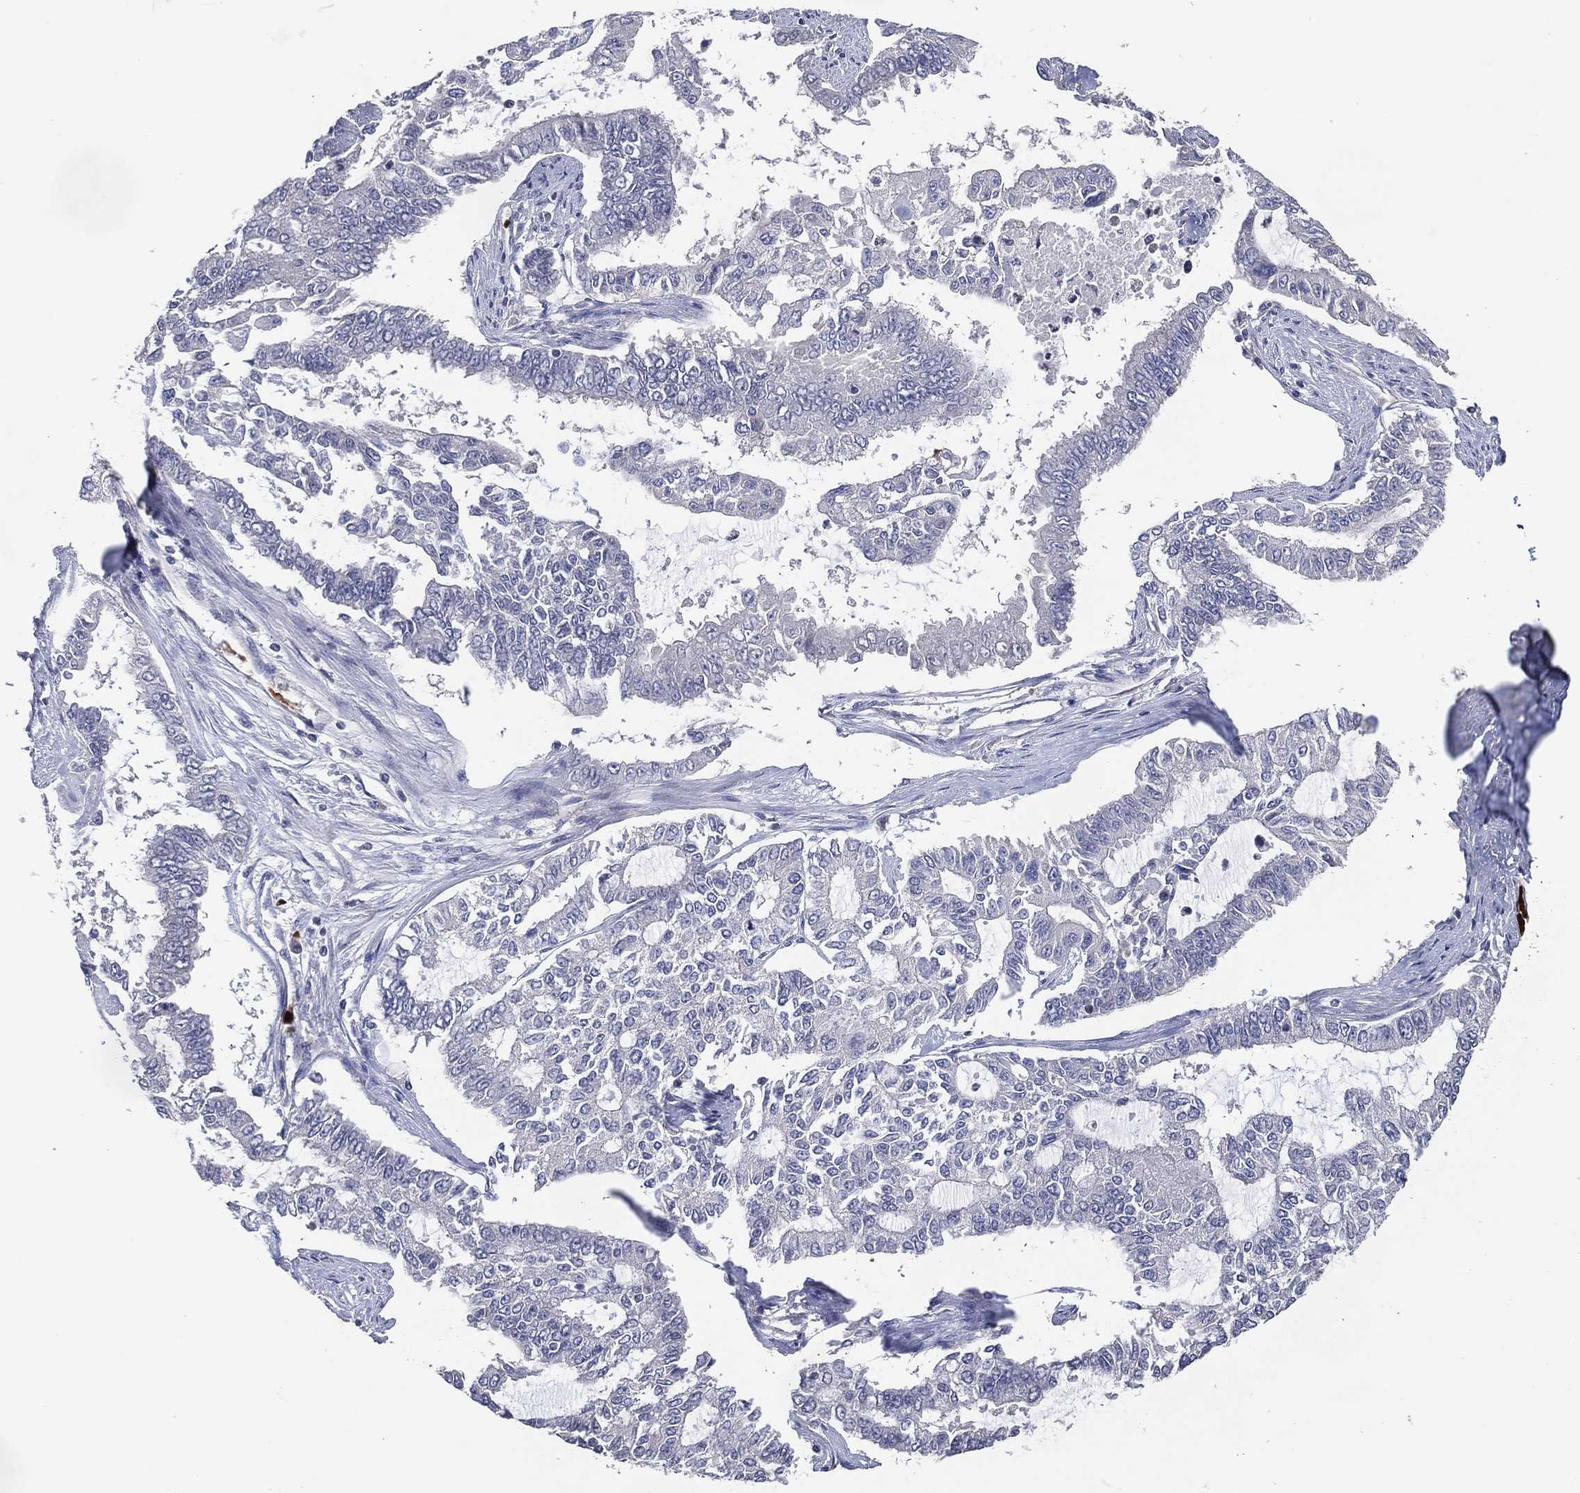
{"staining": {"intensity": "negative", "quantity": "none", "location": "none"}, "tissue": "endometrial cancer", "cell_type": "Tumor cells", "image_type": "cancer", "snomed": [{"axis": "morphology", "description": "Adenocarcinoma, NOS"}, {"axis": "topography", "description": "Uterus"}], "caption": "Tumor cells show no significant protein staining in adenocarcinoma (endometrial). The staining is performed using DAB (3,3'-diaminobenzidine) brown chromogen with nuclei counter-stained in using hematoxylin.", "gene": "DNAH7", "patient": {"sex": "female", "age": 59}}